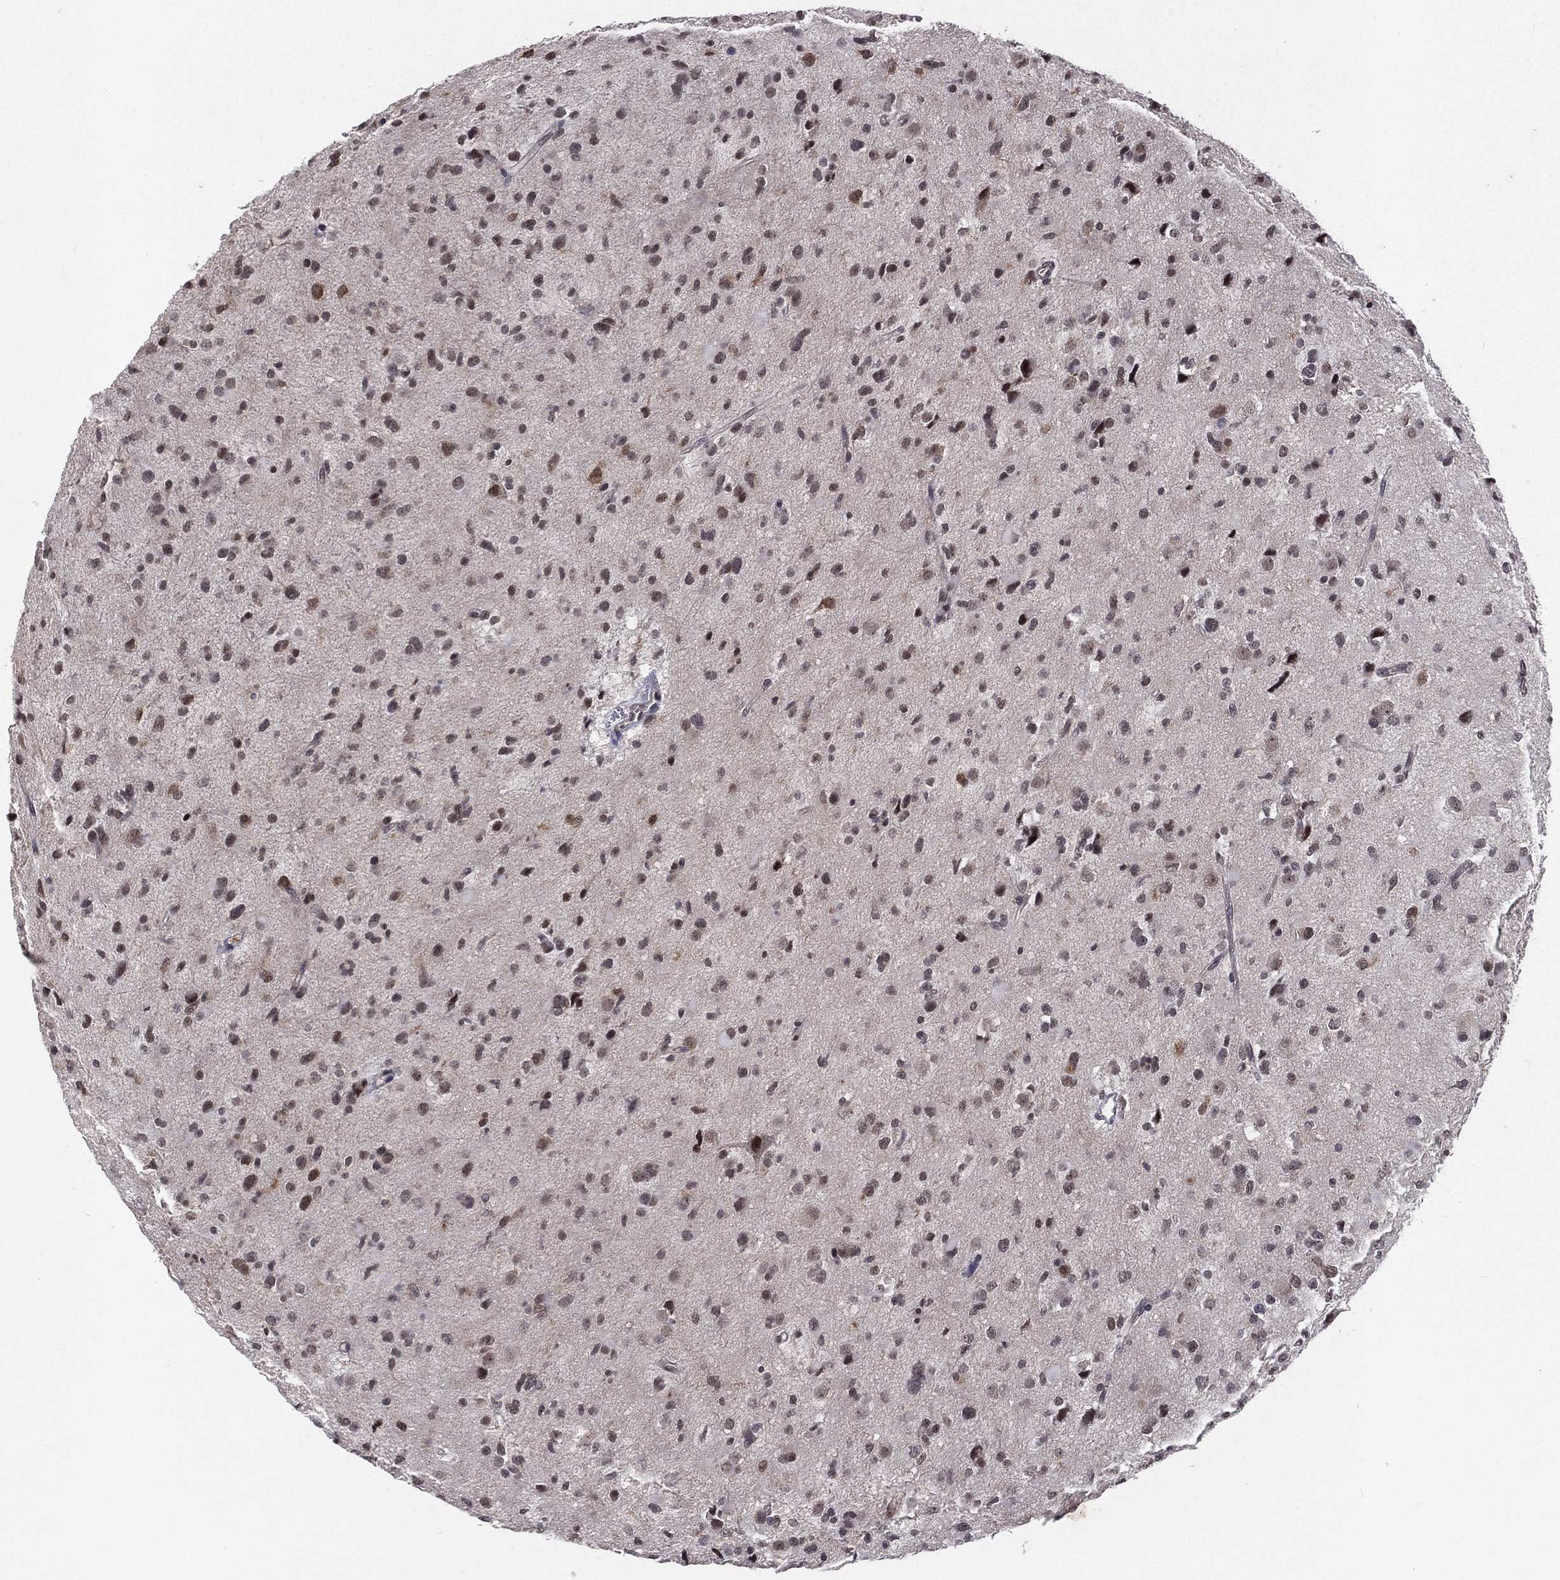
{"staining": {"intensity": "negative", "quantity": "none", "location": "none"}, "tissue": "glioma", "cell_type": "Tumor cells", "image_type": "cancer", "snomed": [{"axis": "morphology", "description": "Glioma, malignant, Low grade"}, {"axis": "topography", "description": "Brain"}], "caption": "The photomicrograph shows no significant expression in tumor cells of glioma.", "gene": "MORC2", "patient": {"sex": "female", "age": 32}}